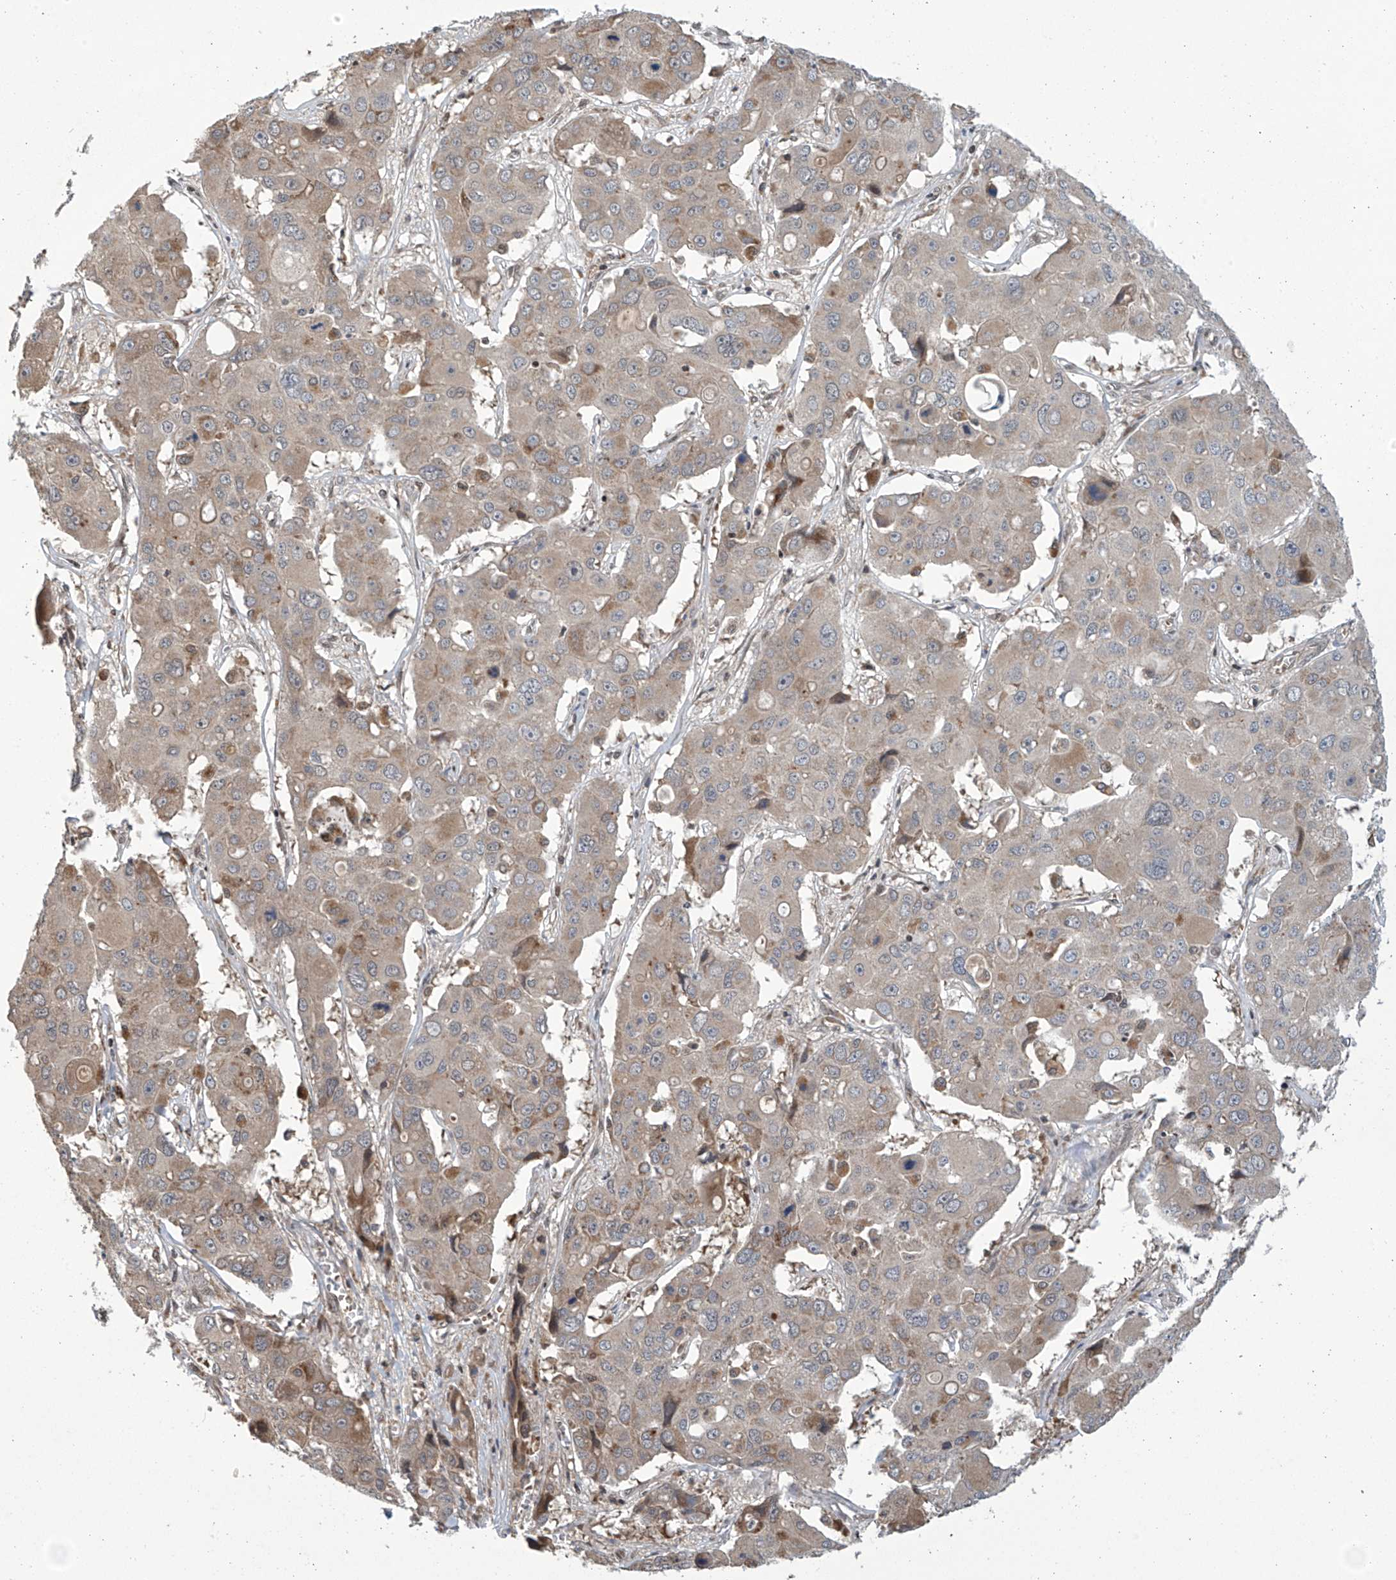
{"staining": {"intensity": "moderate", "quantity": "<25%", "location": "cytoplasmic/membranous"}, "tissue": "liver cancer", "cell_type": "Tumor cells", "image_type": "cancer", "snomed": [{"axis": "morphology", "description": "Cholangiocarcinoma"}, {"axis": "topography", "description": "Liver"}], "caption": "Immunohistochemical staining of human liver cholangiocarcinoma demonstrates low levels of moderate cytoplasmic/membranous protein positivity in approximately <25% of tumor cells.", "gene": "ABHD13", "patient": {"sex": "male", "age": 67}}